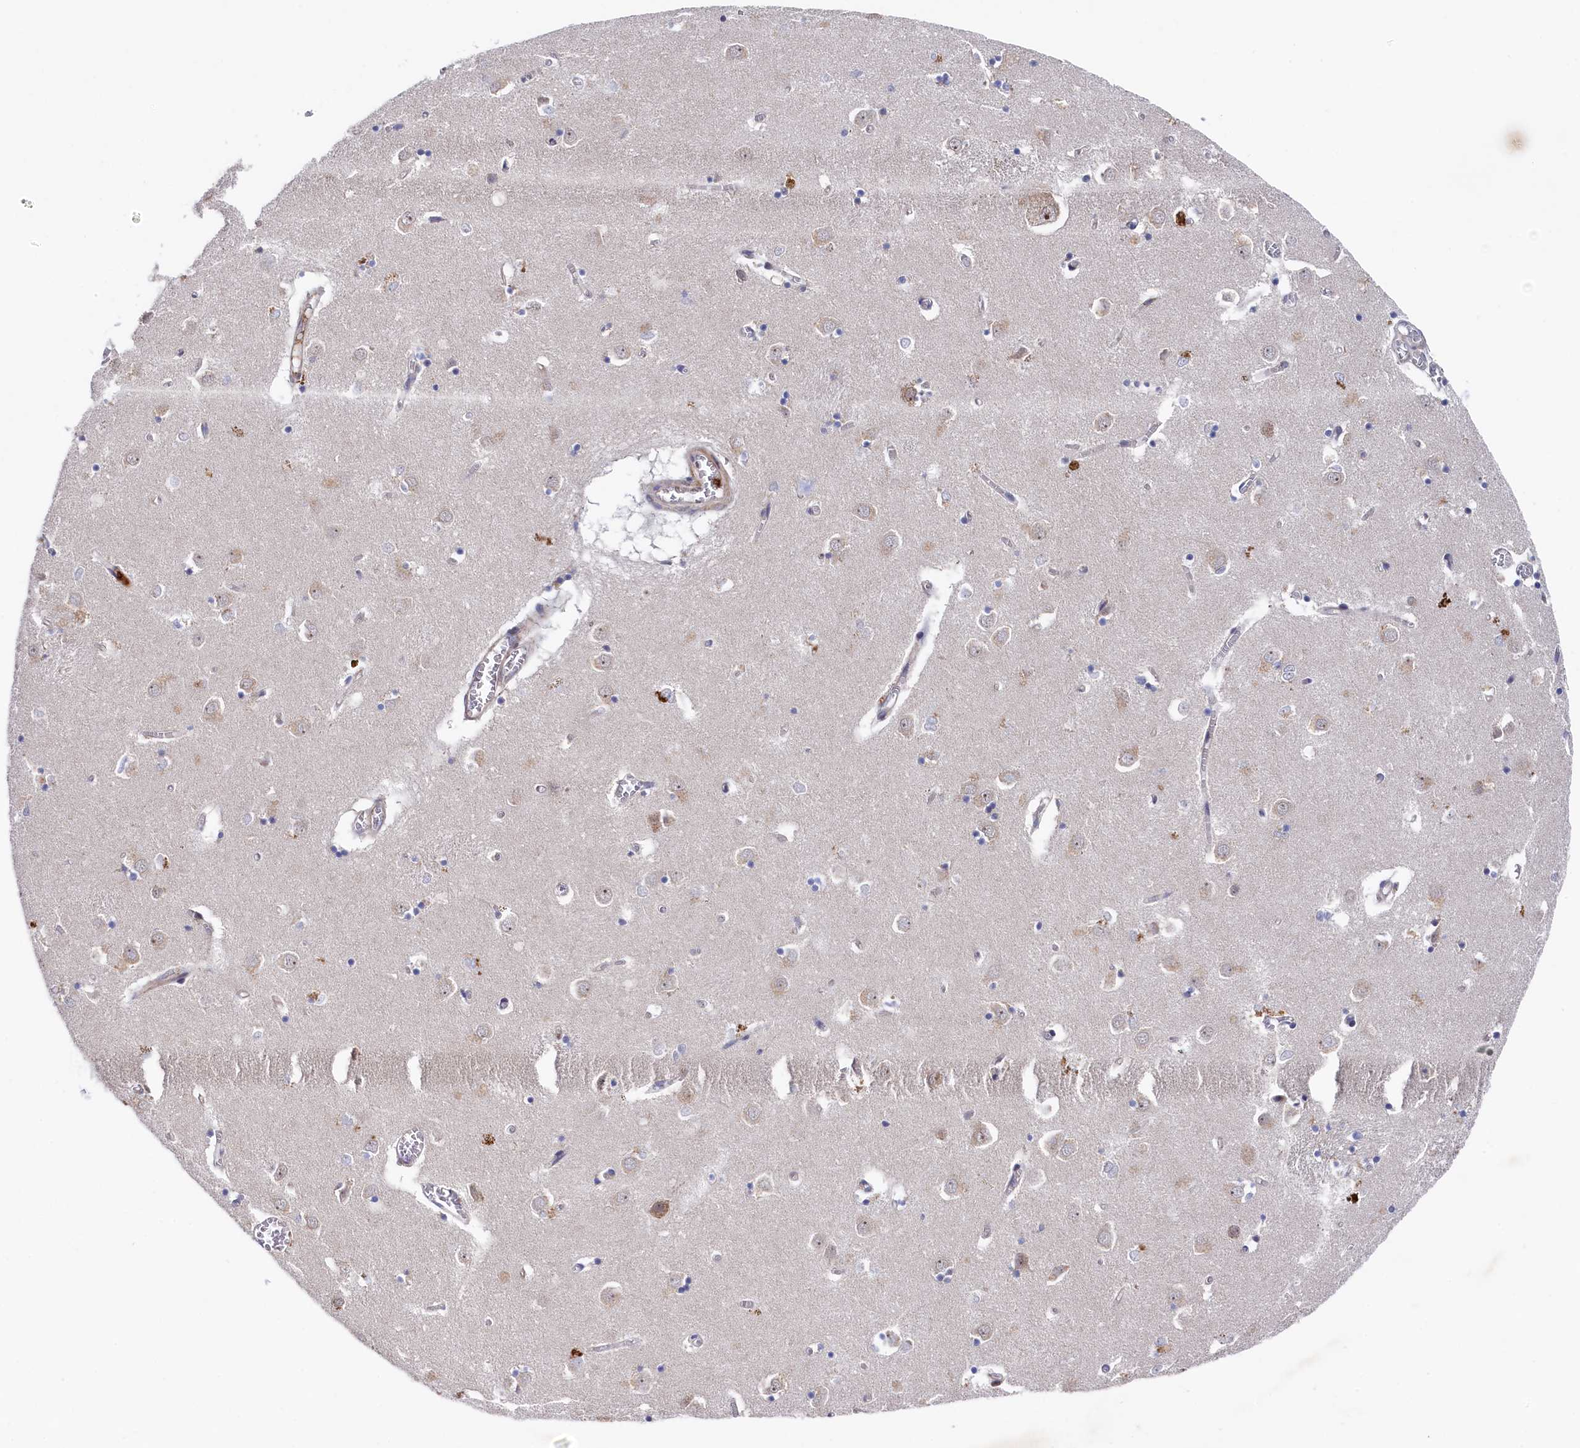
{"staining": {"intensity": "moderate", "quantity": "<25%", "location": "cytoplasmic/membranous"}, "tissue": "caudate", "cell_type": "Glial cells", "image_type": "normal", "snomed": [{"axis": "morphology", "description": "Normal tissue, NOS"}, {"axis": "topography", "description": "Lateral ventricle wall"}], "caption": "Moderate cytoplasmic/membranous expression is seen in about <25% of glial cells in benign caudate.", "gene": "CHCHD1", "patient": {"sex": "male", "age": 70}}